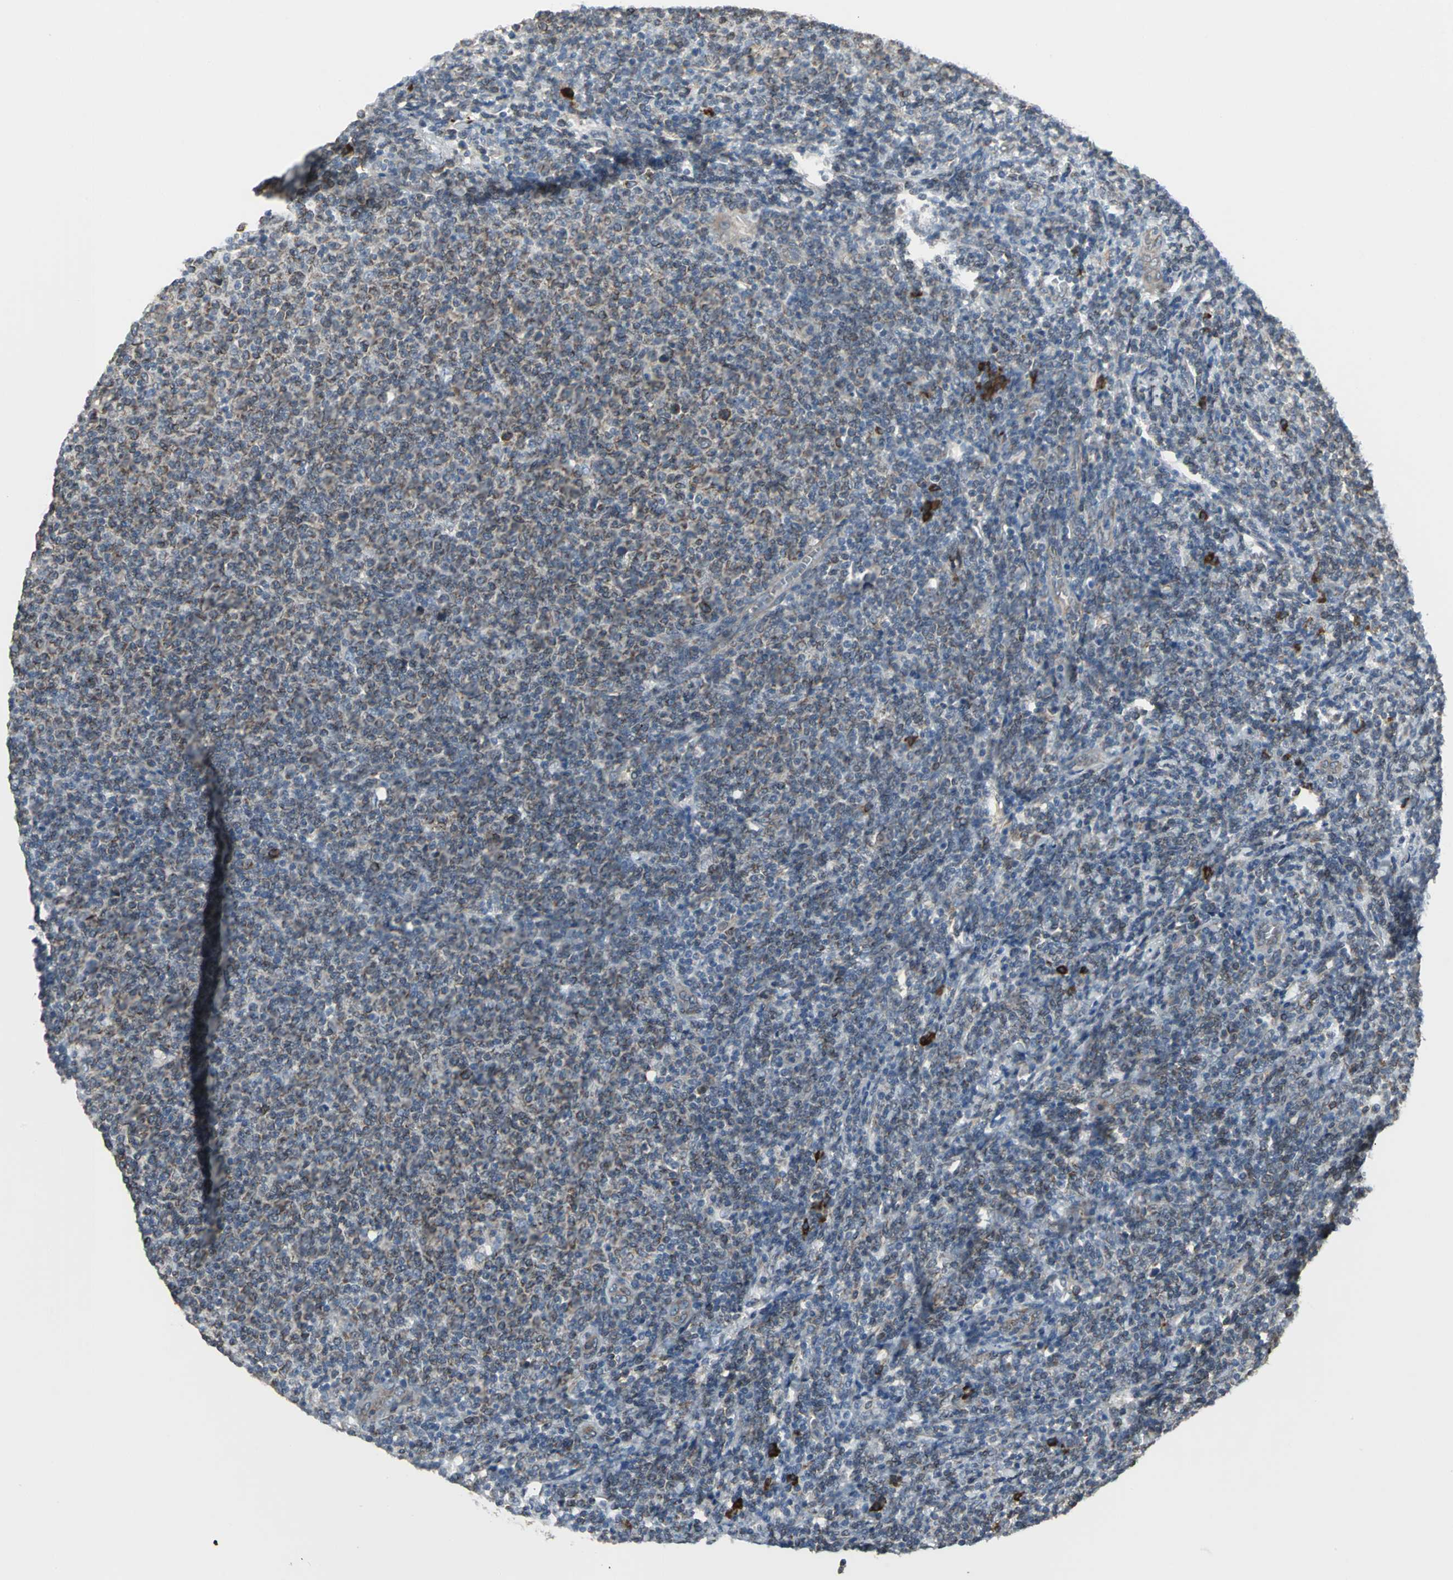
{"staining": {"intensity": "weak", "quantity": "25%-75%", "location": "cytoplasmic/membranous"}, "tissue": "lymphoma", "cell_type": "Tumor cells", "image_type": "cancer", "snomed": [{"axis": "morphology", "description": "Malignant lymphoma, non-Hodgkin's type, Low grade"}, {"axis": "topography", "description": "Lymph node"}], "caption": "Lymphoma stained for a protein demonstrates weak cytoplasmic/membranous positivity in tumor cells.", "gene": "SYVN1", "patient": {"sex": "male", "age": 66}}